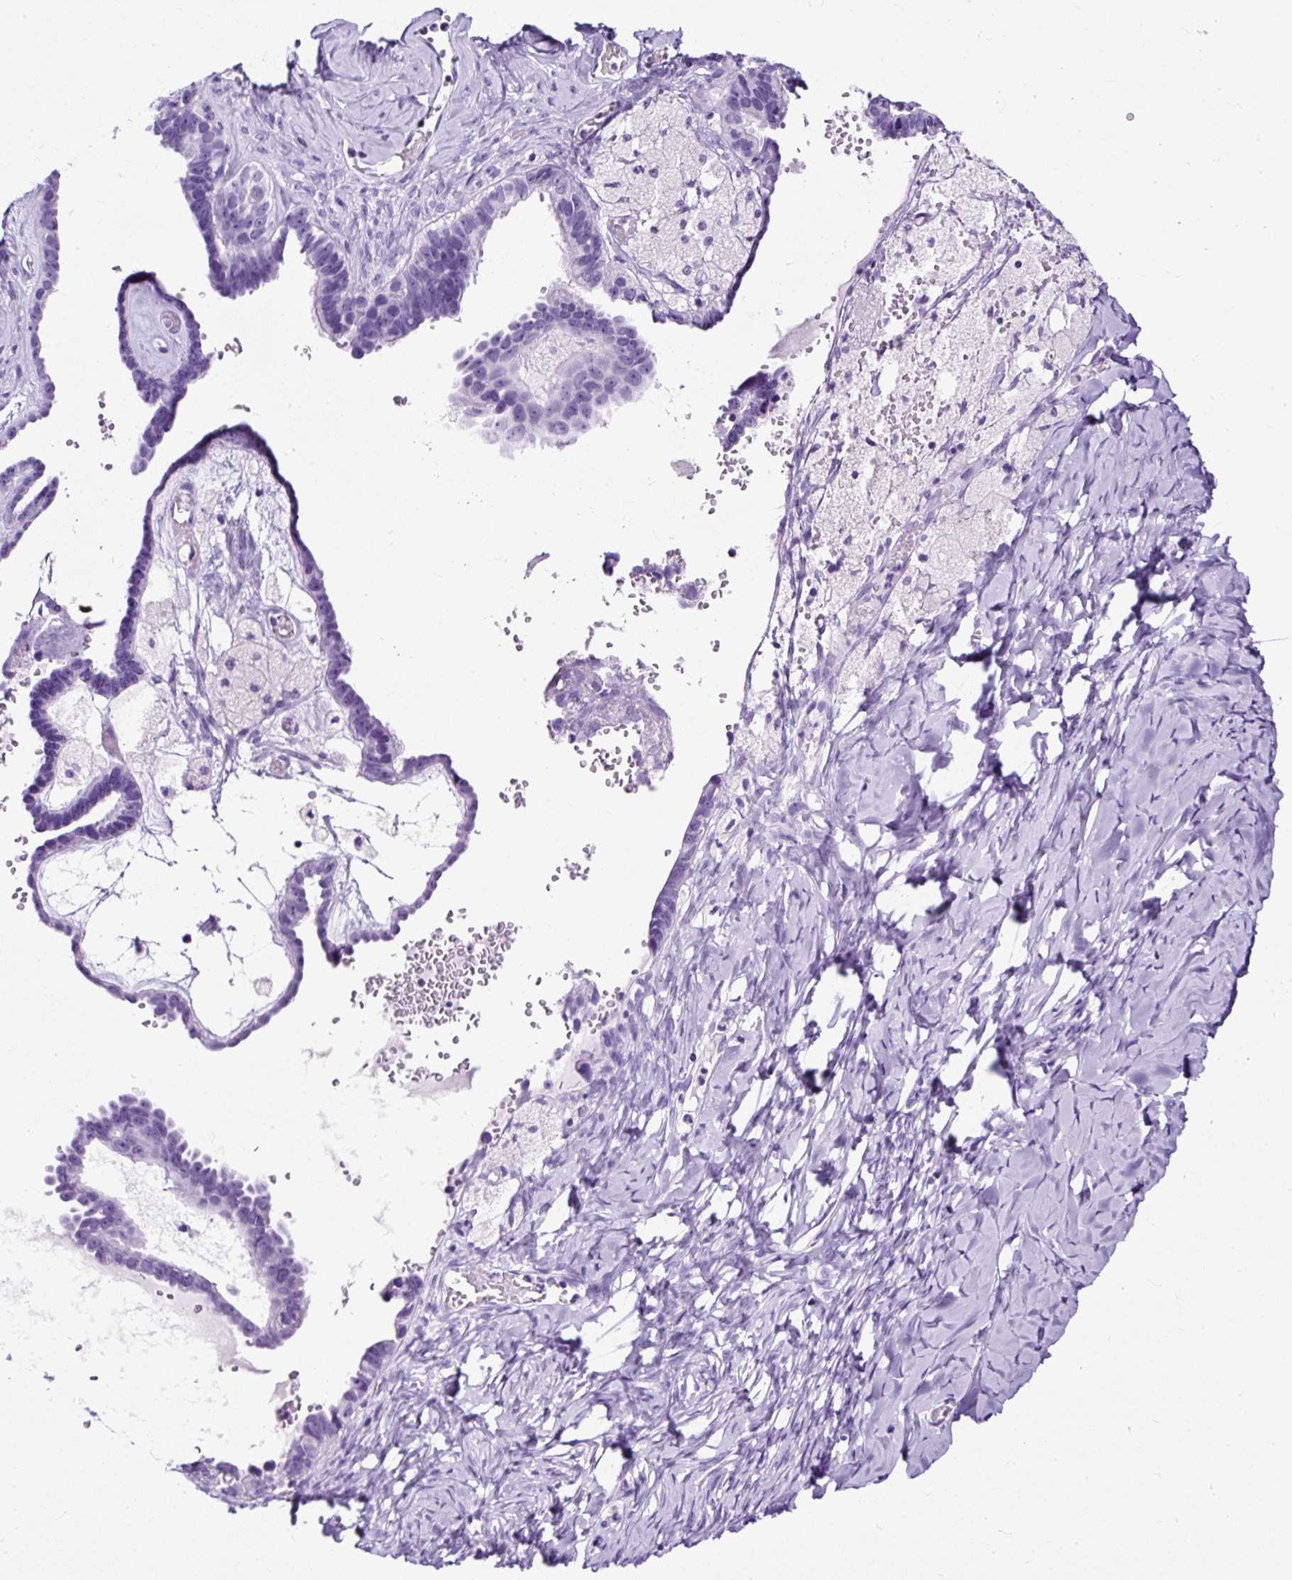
{"staining": {"intensity": "negative", "quantity": "none", "location": "none"}, "tissue": "ovarian cancer", "cell_type": "Tumor cells", "image_type": "cancer", "snomed": [{"axis": "morphology", "description": "Cystadenocarcinoma, serous, NOS"}, {"axis": "topography", "description": "Ovary"}], "caption": "IHC of human ovarian serous cystadenocarcinoma exhibits no positivity in tumor cells. The staining was performed using DAB (3,3'-diaminobenzidine) to visualize the protein expression in brown, while the nuclei were stained in blue with hematoxylin (Magnification: 20x).", "gene": "NTS", "patient": {"sex": "female", "age": 69}}